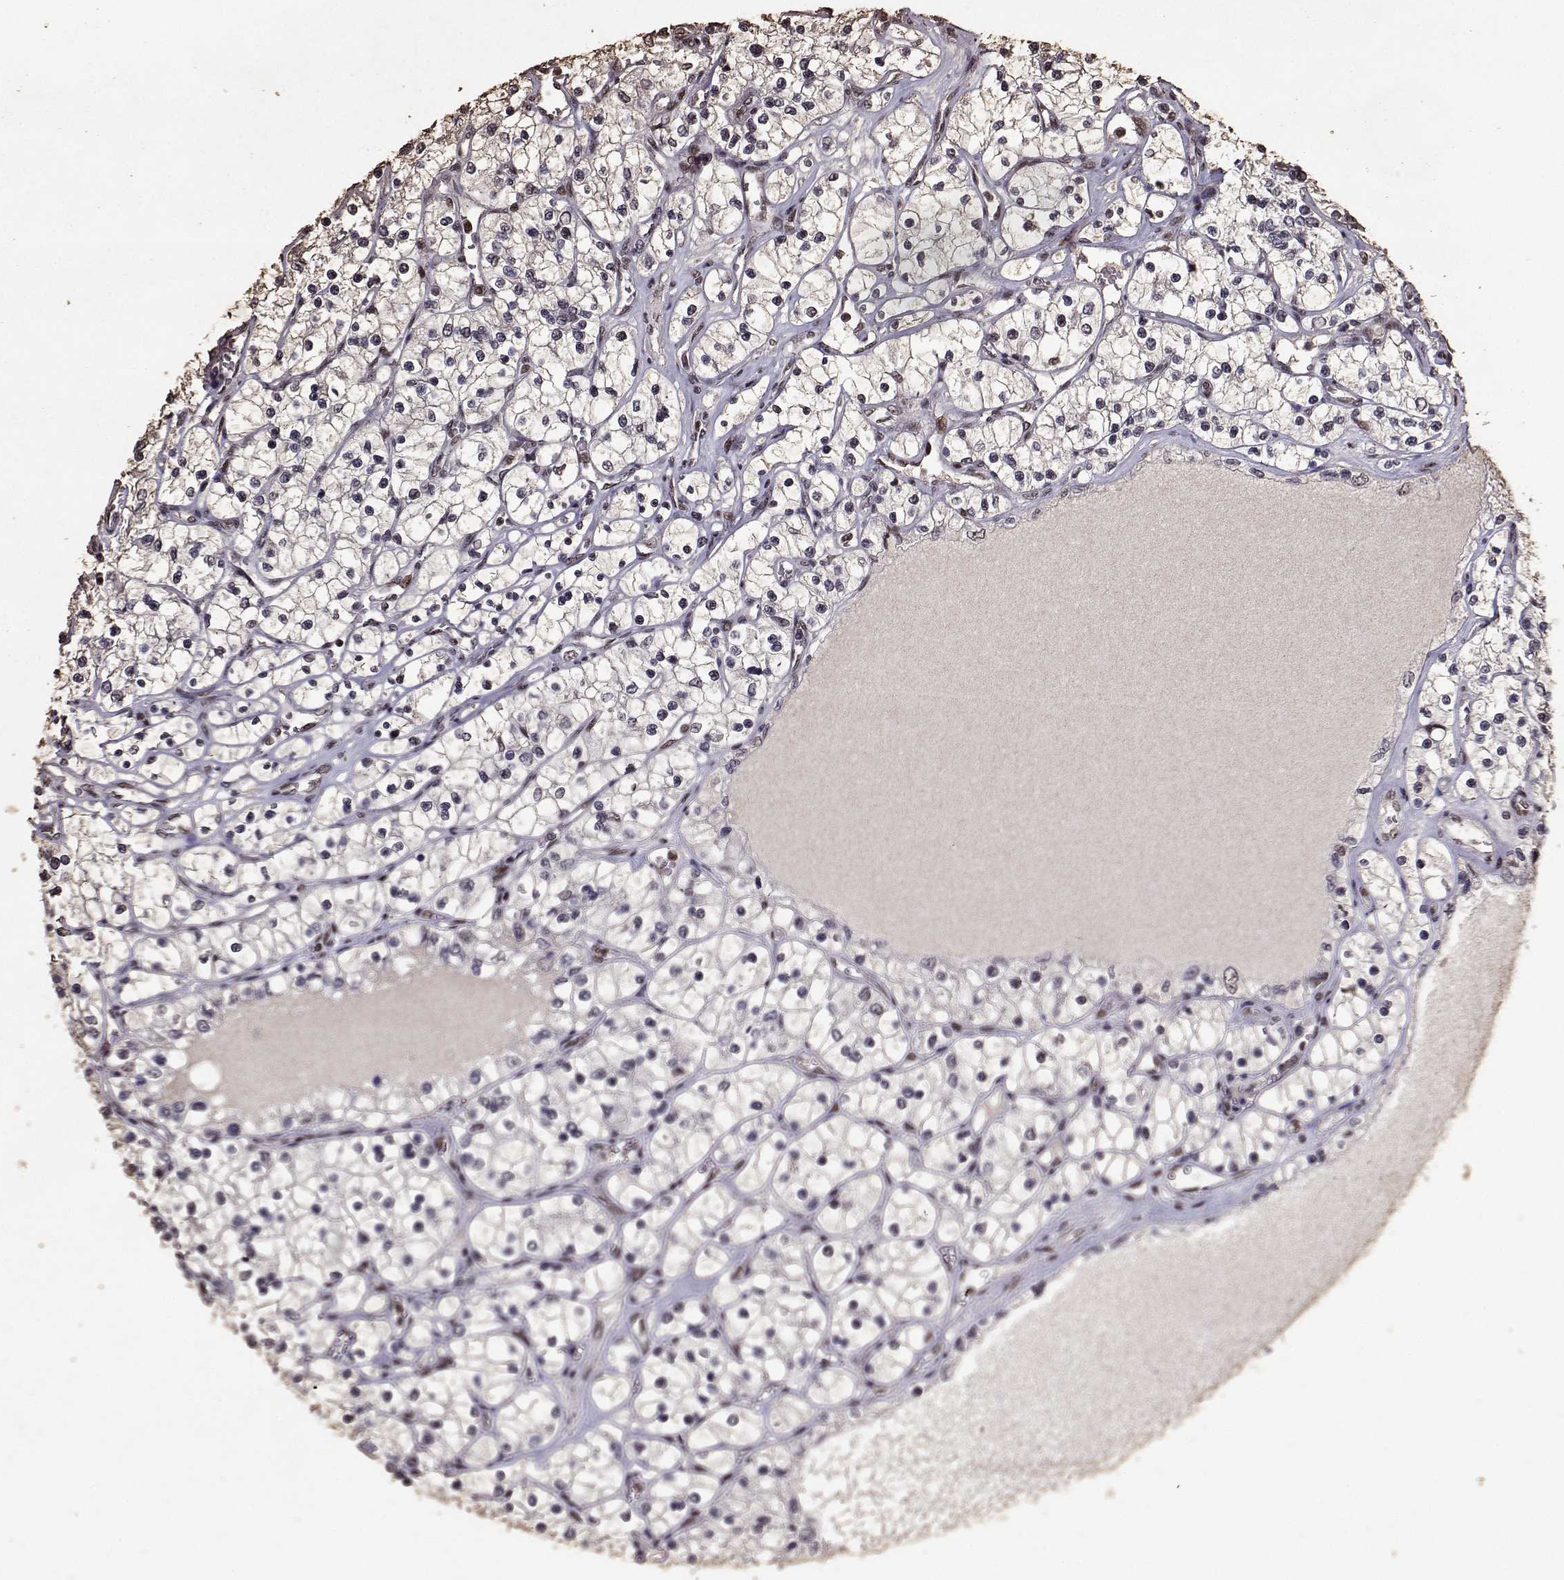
{"staining": {"intensity": "moderate", "quantity": ">75%", "location": "nuclear"}, "tissue": "renal cancer", "cell_type": "Tumor cells", "image_type": "cancer", "snomed": [{"axis": "morphology", "description": "Adenocarcinoma, NOS"}, {"axis": "topography", "description": "Kidney"}], "caption": "Renal cancer stained with a protein marker exhibits moderate staining in tumor cells.", "gene": "TOE1", "patient": {"sex": "female", "age": 69}}